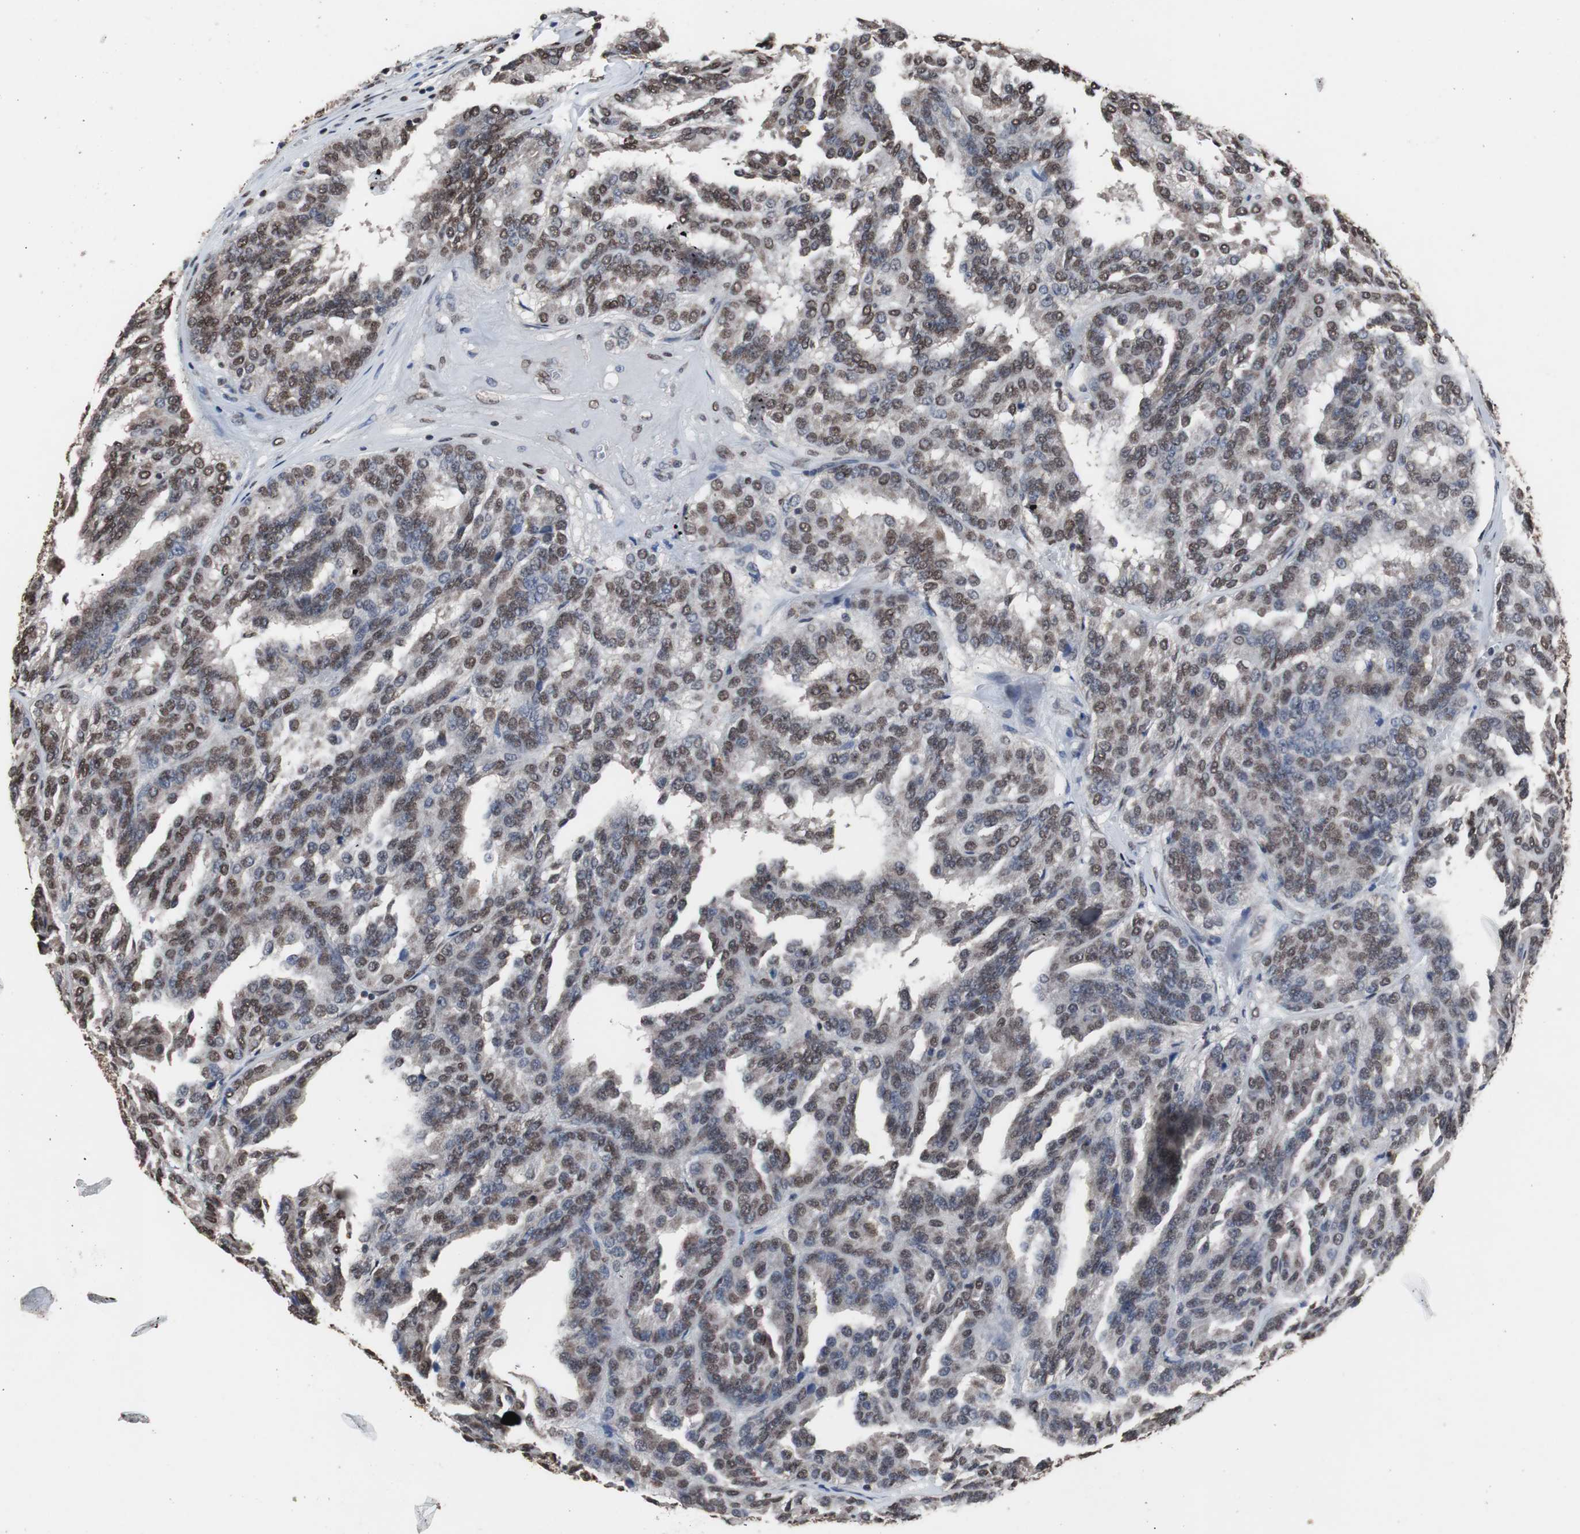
{"staining": {"intensity": "moderate", "quantity": "25%-75%", "location": "cytoplasmic/membranous,nuclear"}, "tissue": "renal cancer", "cell_type": "Tumor cells", "image_type": "cancer", "snomed": [{"axis": "morphology", "description": "Adenocarcinoma, NOS"}, {"axis": "topography", "description": "Kidney"}], "caption": "Renal cancer was stained to show a protein in brown. There is medium levels of moderate cytoplasmic/membranous and nuclear staining in approximately 25%-75% of tumor cells.", "gene": "MED27", "patient": {"sex": "male", "age": 46}}